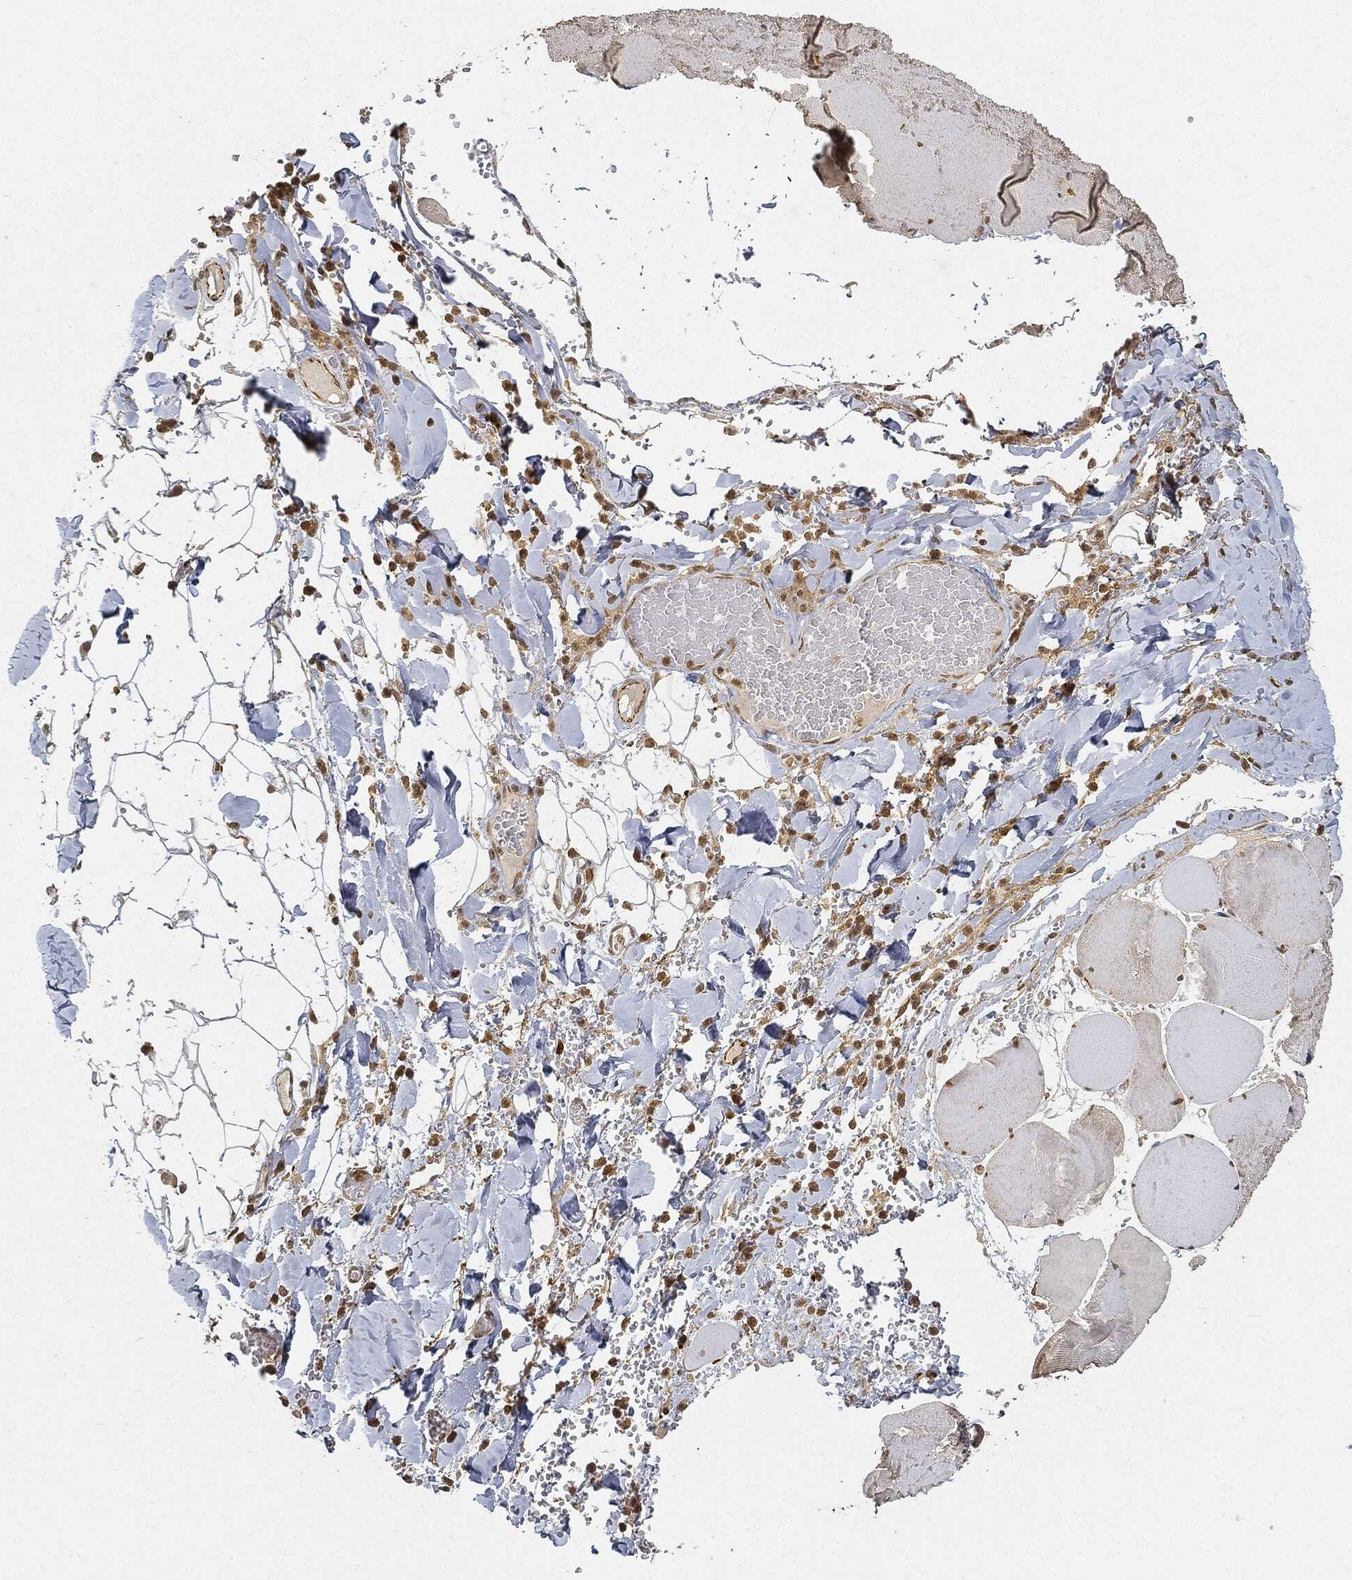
{"staining": {"intensity": "moderate", "quantity": ">75%", "location": "nuclear"}, "tissue": "skeletal muscle", "cell_type": "Myocytes", "image_type": "normal", "snomed": [{"axis": "morphology", "description": "Normal tissue, NOS"}, {"axis": "morphology", "description": "Malignant melanoma, Metastatic site"}, {"axis": "topography", "description": "Skeletal muscle"}], "caption": "Skeletal muscle stained with a protein marker shows moderate staining in myocytes.", "gene": "CIB1", "patient": {"sex": "male", "age": 50}}